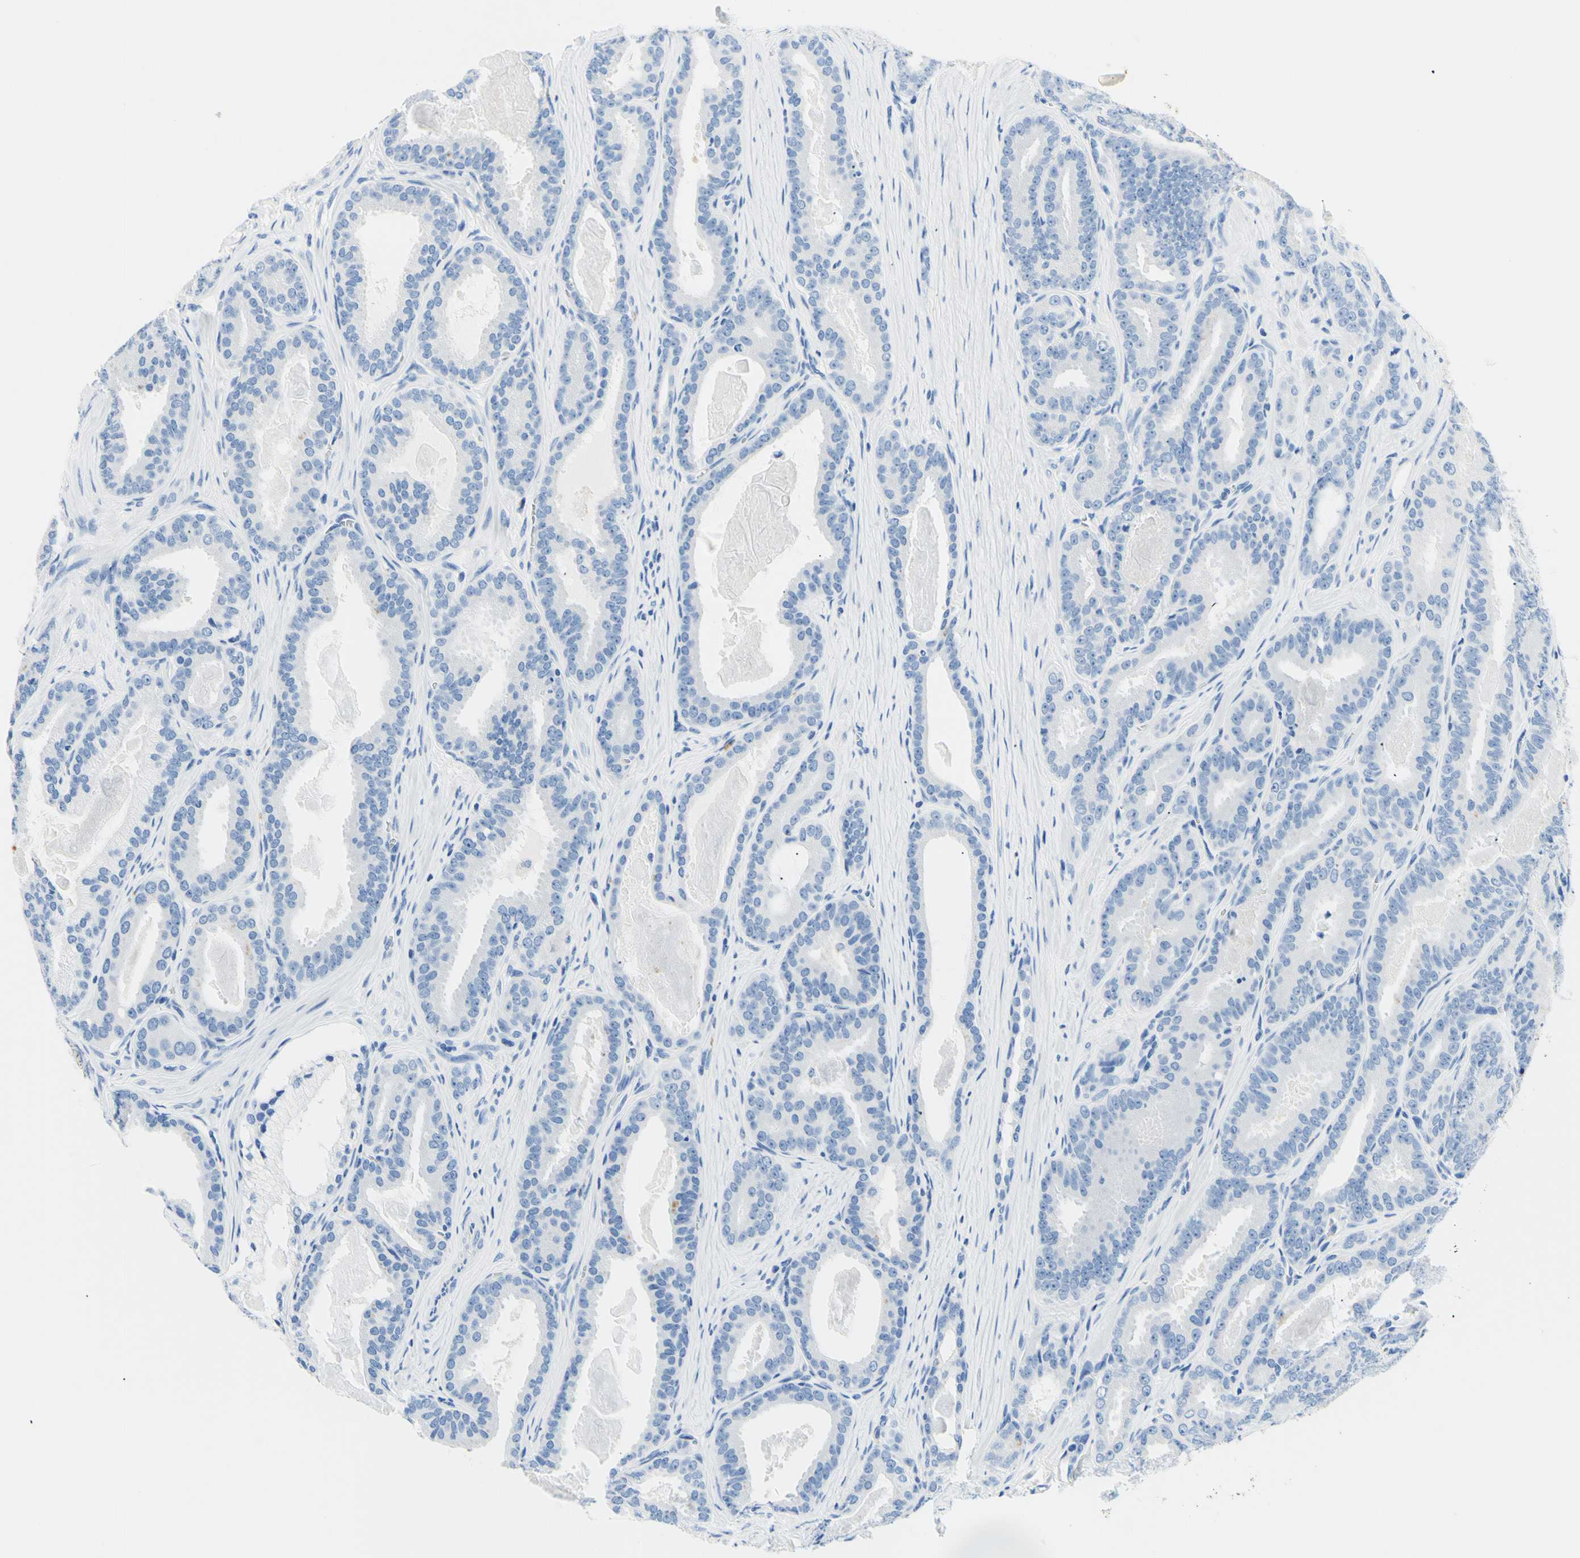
{"staining": {"intensity": "negative", "quantity": "none", "location": "none"}, "tissue": "prostate cancer", "cell_type": "Tumor cells", "image_type": "cancer", "snomed": [{"axis": "morphology", "description": "Adenocarcinoma, High grade"}, {"axis": "topography", "description": "Prostate"}], "caption": "An image of human adenocarcinoma (high-grade) (prostate) is negative for staining in tumor cells.", "gene": "MYH2", "patient": {"sex": "male", "age": 60}}